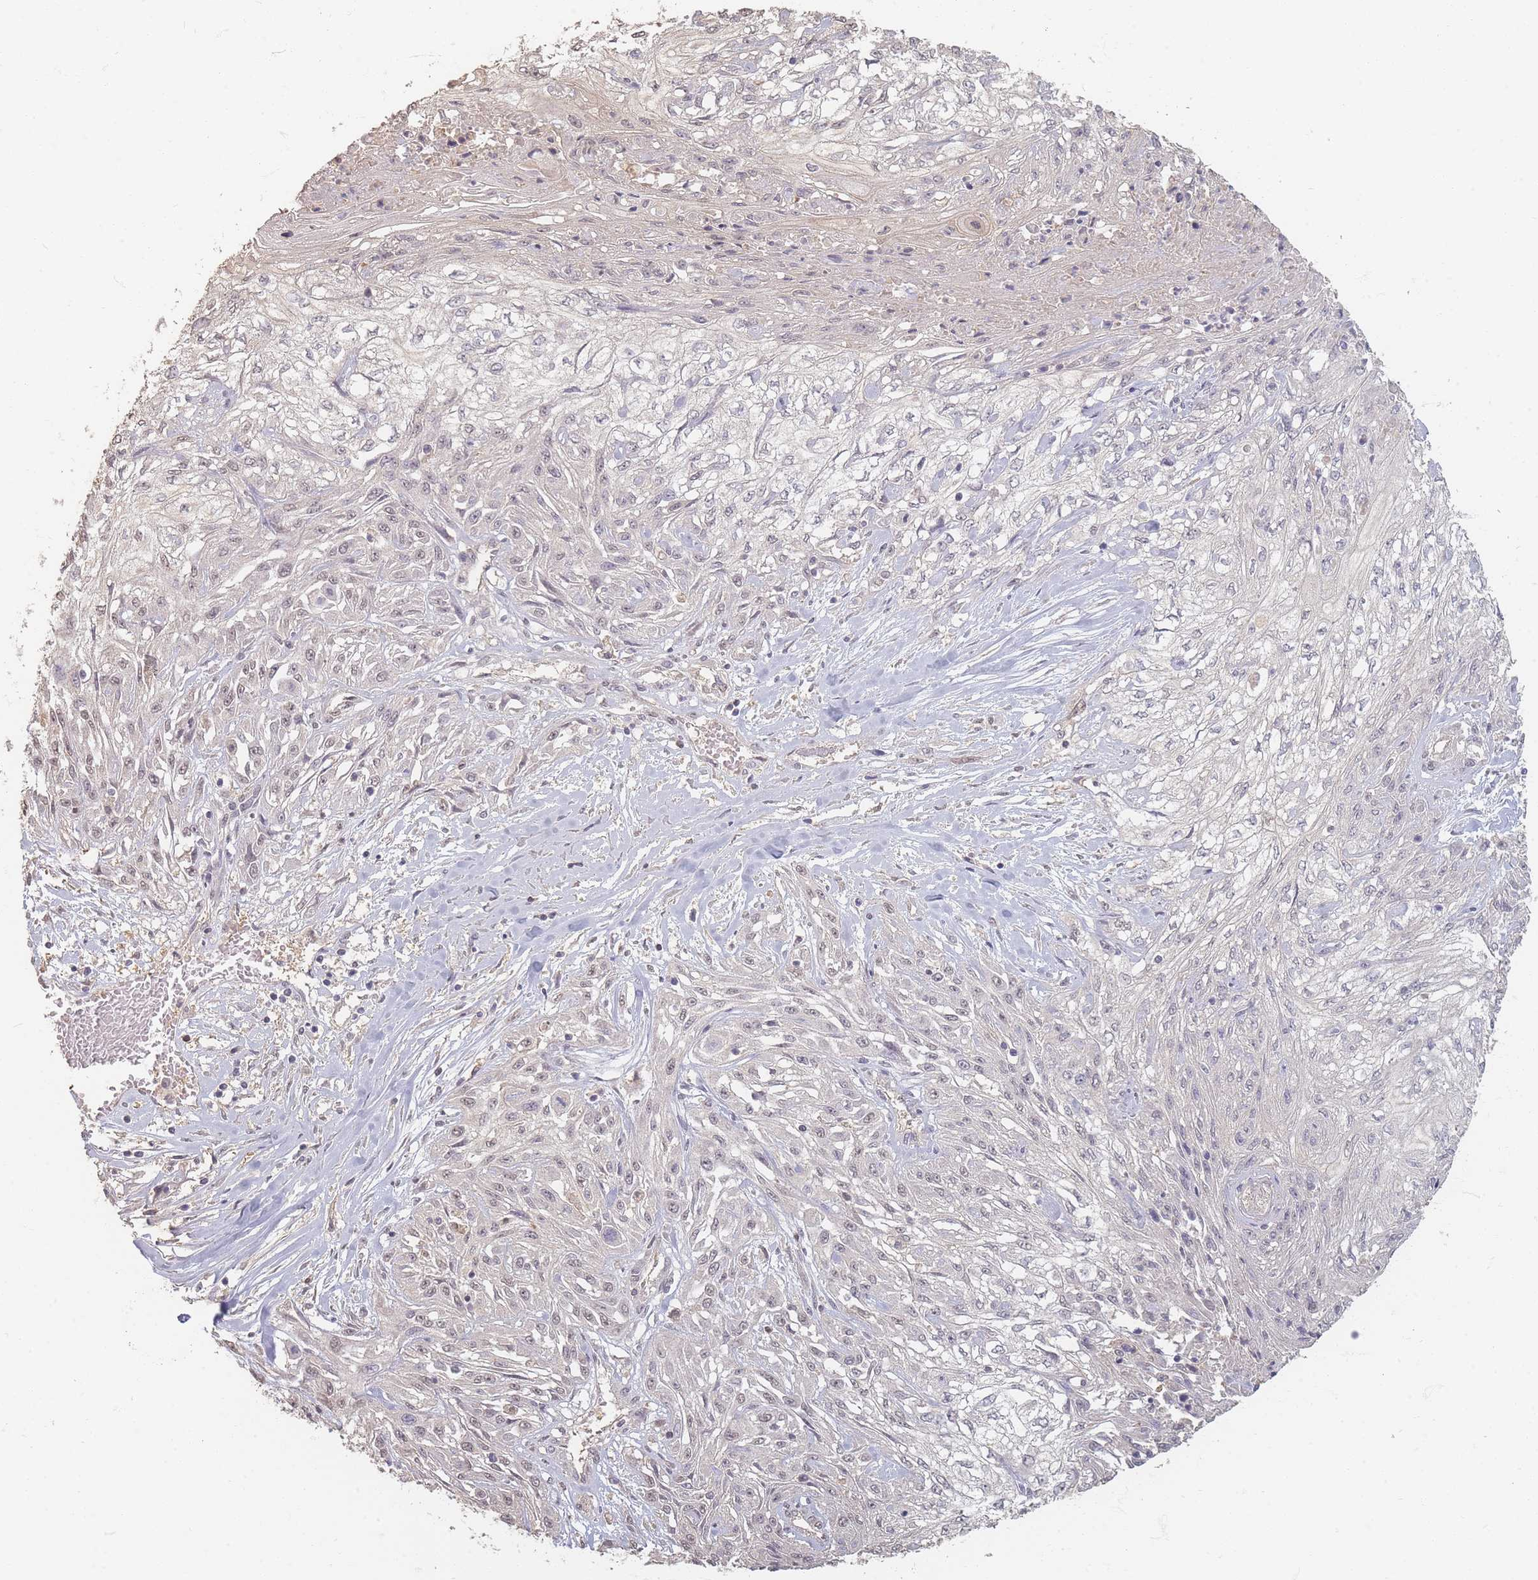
{"staining": {"intensity": "weak", "quantity": "25%-75%", "location": "nuclear"}, "tissue": "skin cancer", "cell_type": "Tumor cells", "image_type": "cancer", "snomed": [{"axis": "morphology", "description": "Squamous cell carcinoma, NOS"}, {"axis": "morphology", "description": "Squamous cell carcinoma, metastatic, NOS"}, {"axis": "topography", "description": "Skin"}, {"axis": "topography", "description": "Lymph node"}], "caption": "Skin metastatic squamous cell carcinoma stained with a protein marker shows weak staining in tumor cells.", "gene": "RFTN1", "patient": {"sex": "male", "age": 75}}